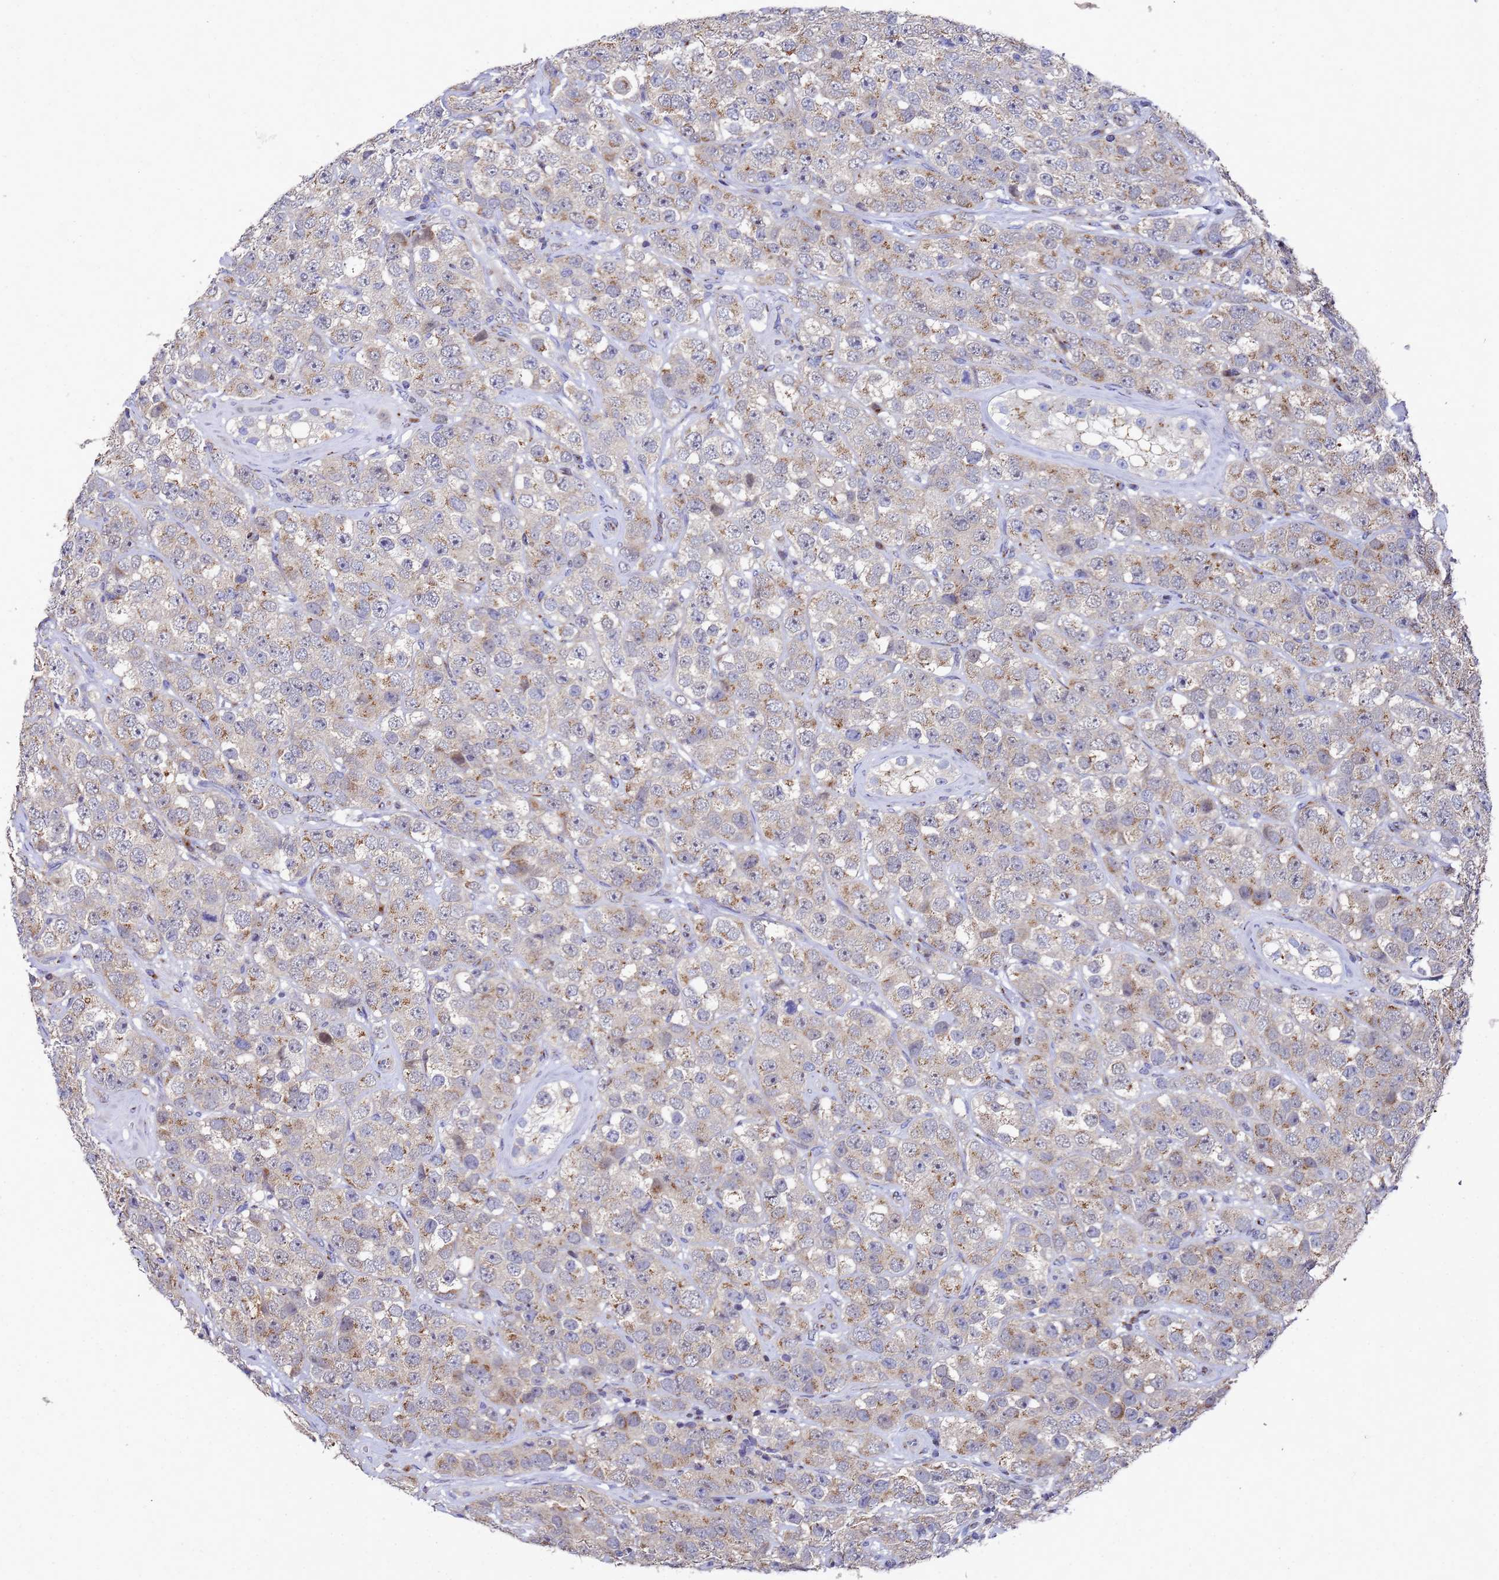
{"staining": {"intensity": "moderate", "quantity": "25%-75%", "location": "cytoplasmic/membranous"}, "tissue": "testis cancer", "cell_type": "Tumor cells", "image_type": "cancer", "snomed": [{"axis": "morphology", "description": "Seminoma, NOS"}, {"axis": "topography", "description": "Testis"}], "caption": "Testis cancer (seminoma) tissue reveals moderate cytoplasmic/membranous positivity in approximately 25%-75% of tumor cells, visualized by immunohistochemistry.", "gene": "NSUN6", "patient": {"sex": "male", "age": 28}}